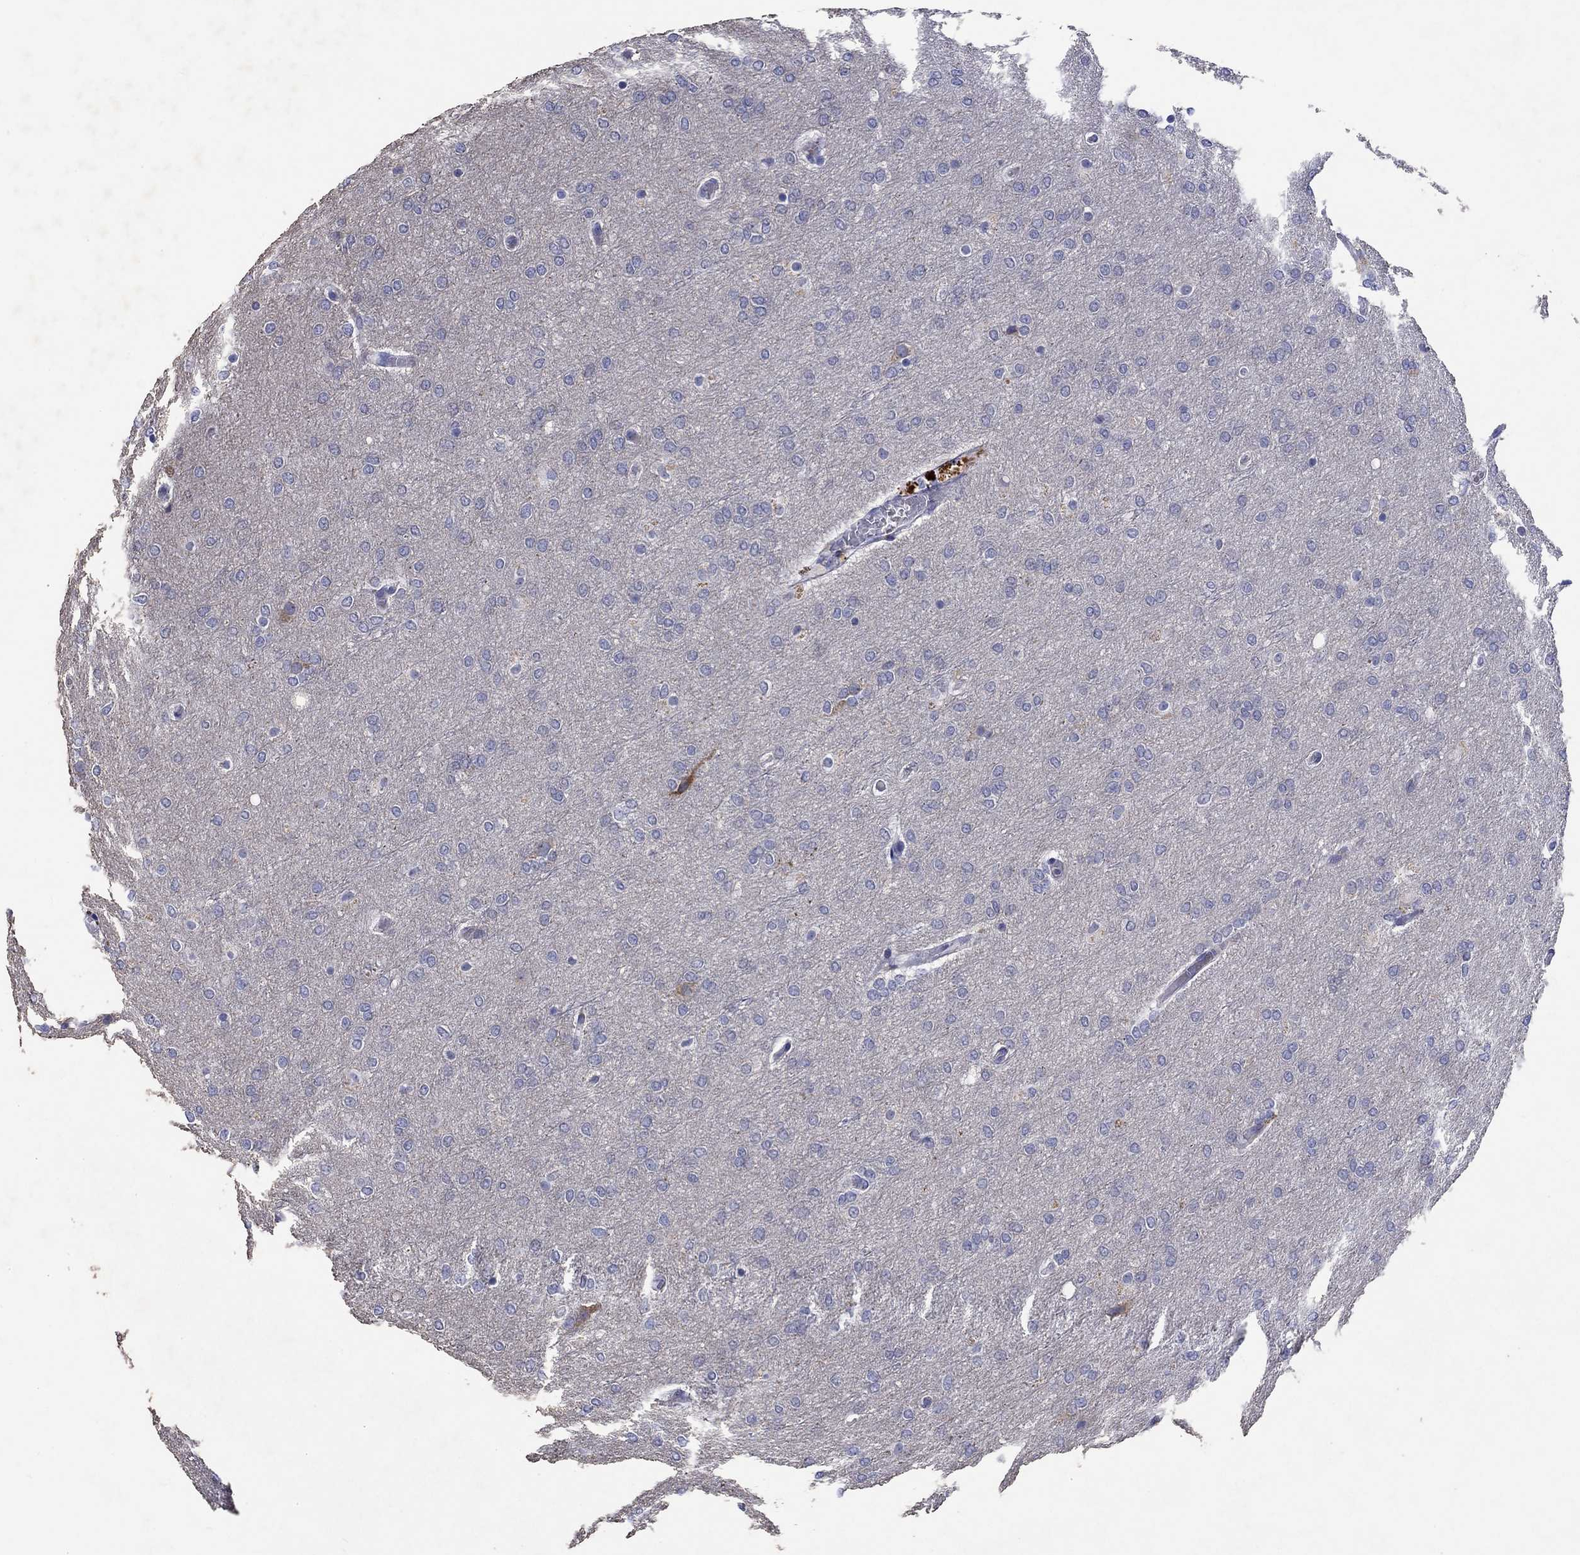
{"staining": {"intensity": "negative", "quantity": "none", "location": "none"}, "tissue": "glioma", "cell_type": "Tumor cells", "image_type": "cancer", "snomed": [{"axis": "morphology", "description": "Glioma, malignant, High grade"}, {"axis": "topography", "description": "Brain"}], "caption": "This is an immunohistochemistry photomicrograph of human malignant high-grade glioma. There is no expression in tumor cells.", "gene": "HDC", "patient": {"sex": "female", "age": 61}}